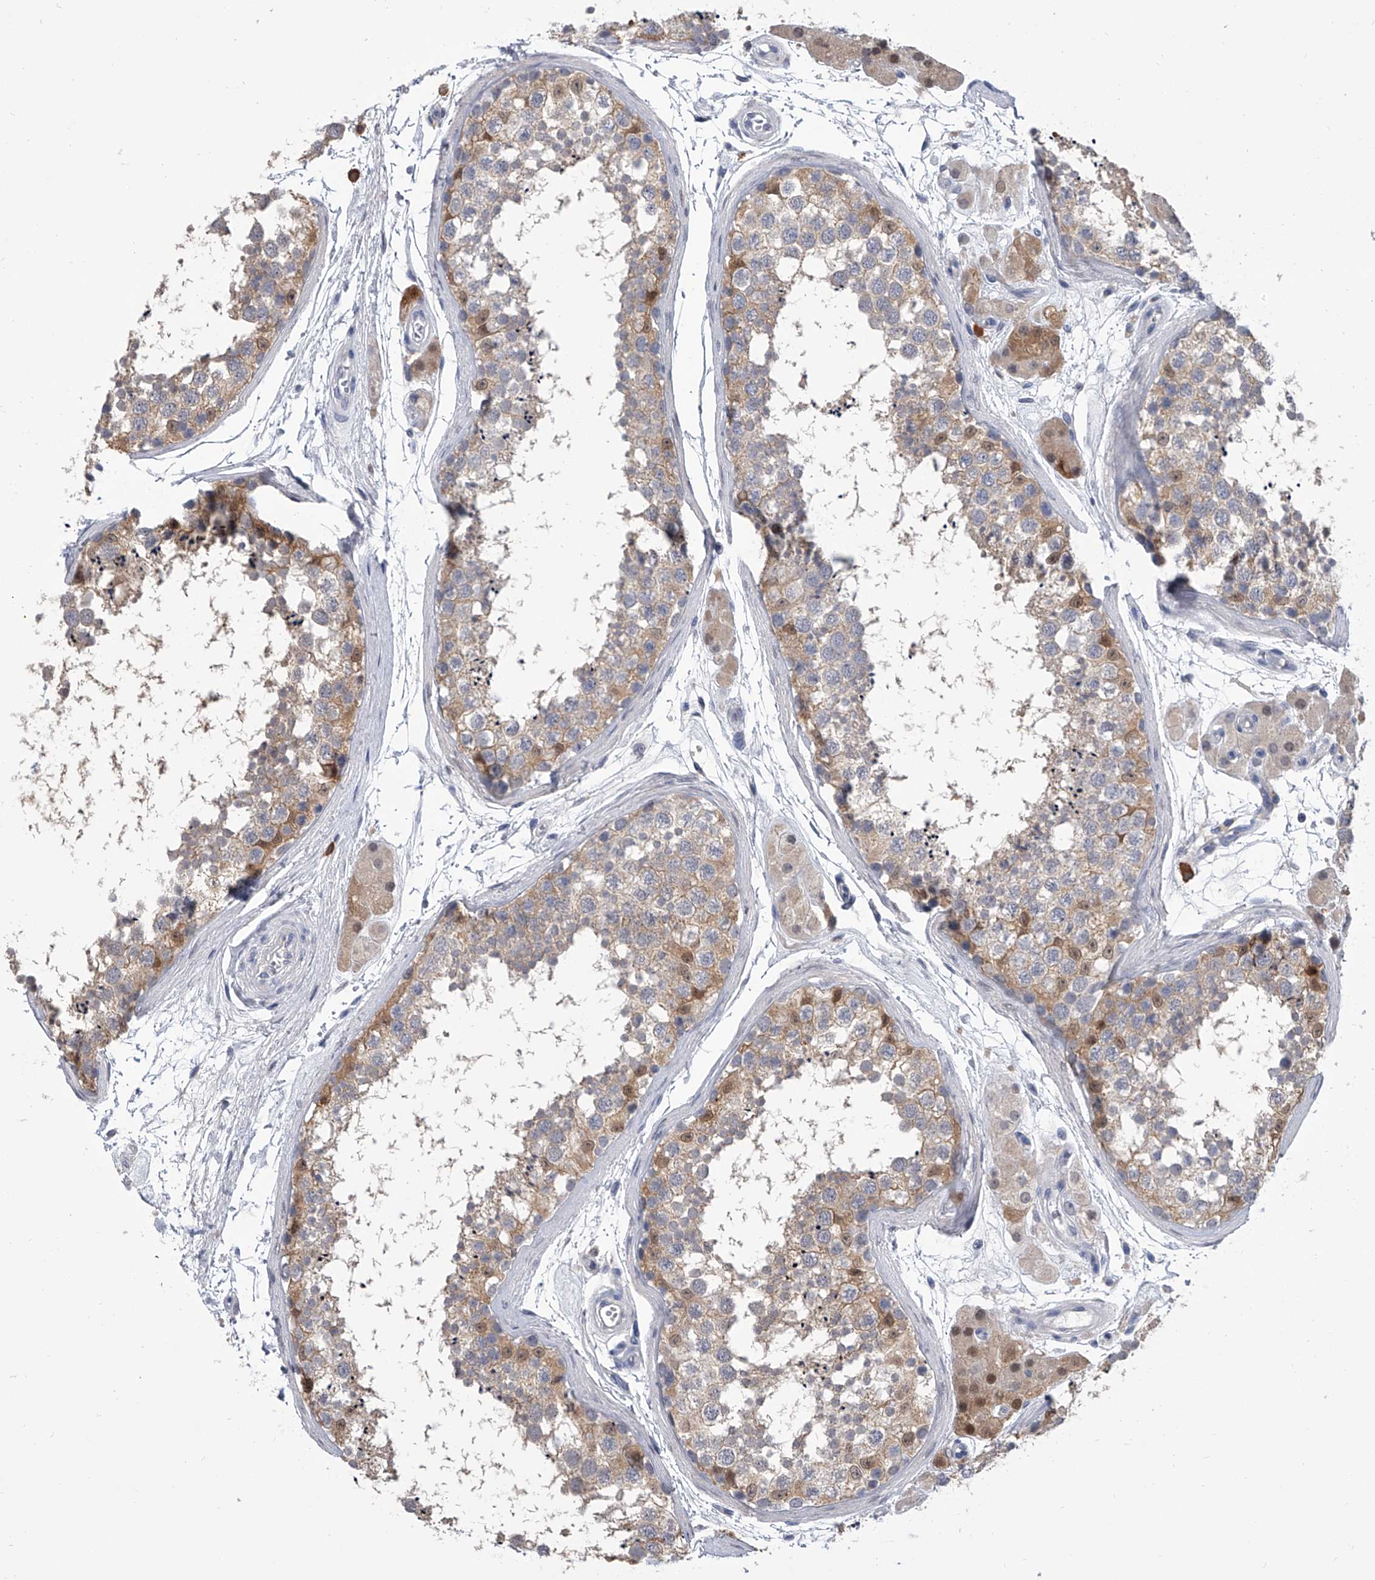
{"staining": {"intensity": "moderate", "quantity": "<25%", "location": "cytoplasmic/membranous,nuclear"}, "tissue": "testis", "cell_type": "Cells in seminiferous ducts", "image_type": "normal", "snomed": [{"axis": "morphology", "description": "Normal tissue, NOS"}, {"axis": "topography", "description": "Testis"}], "caption": "High-magnification brightfield microscopy of normal testis stained with DAB (brown) and counterstained with hematoxylin (blue). cells in seminiferous ducts exhibit moderate cytoplasmic/membranous,nuclear staining is appreciated in about<25% of cells.", "gene": "SERPINB9", "patient": {"sex": "male", "age": 56}}